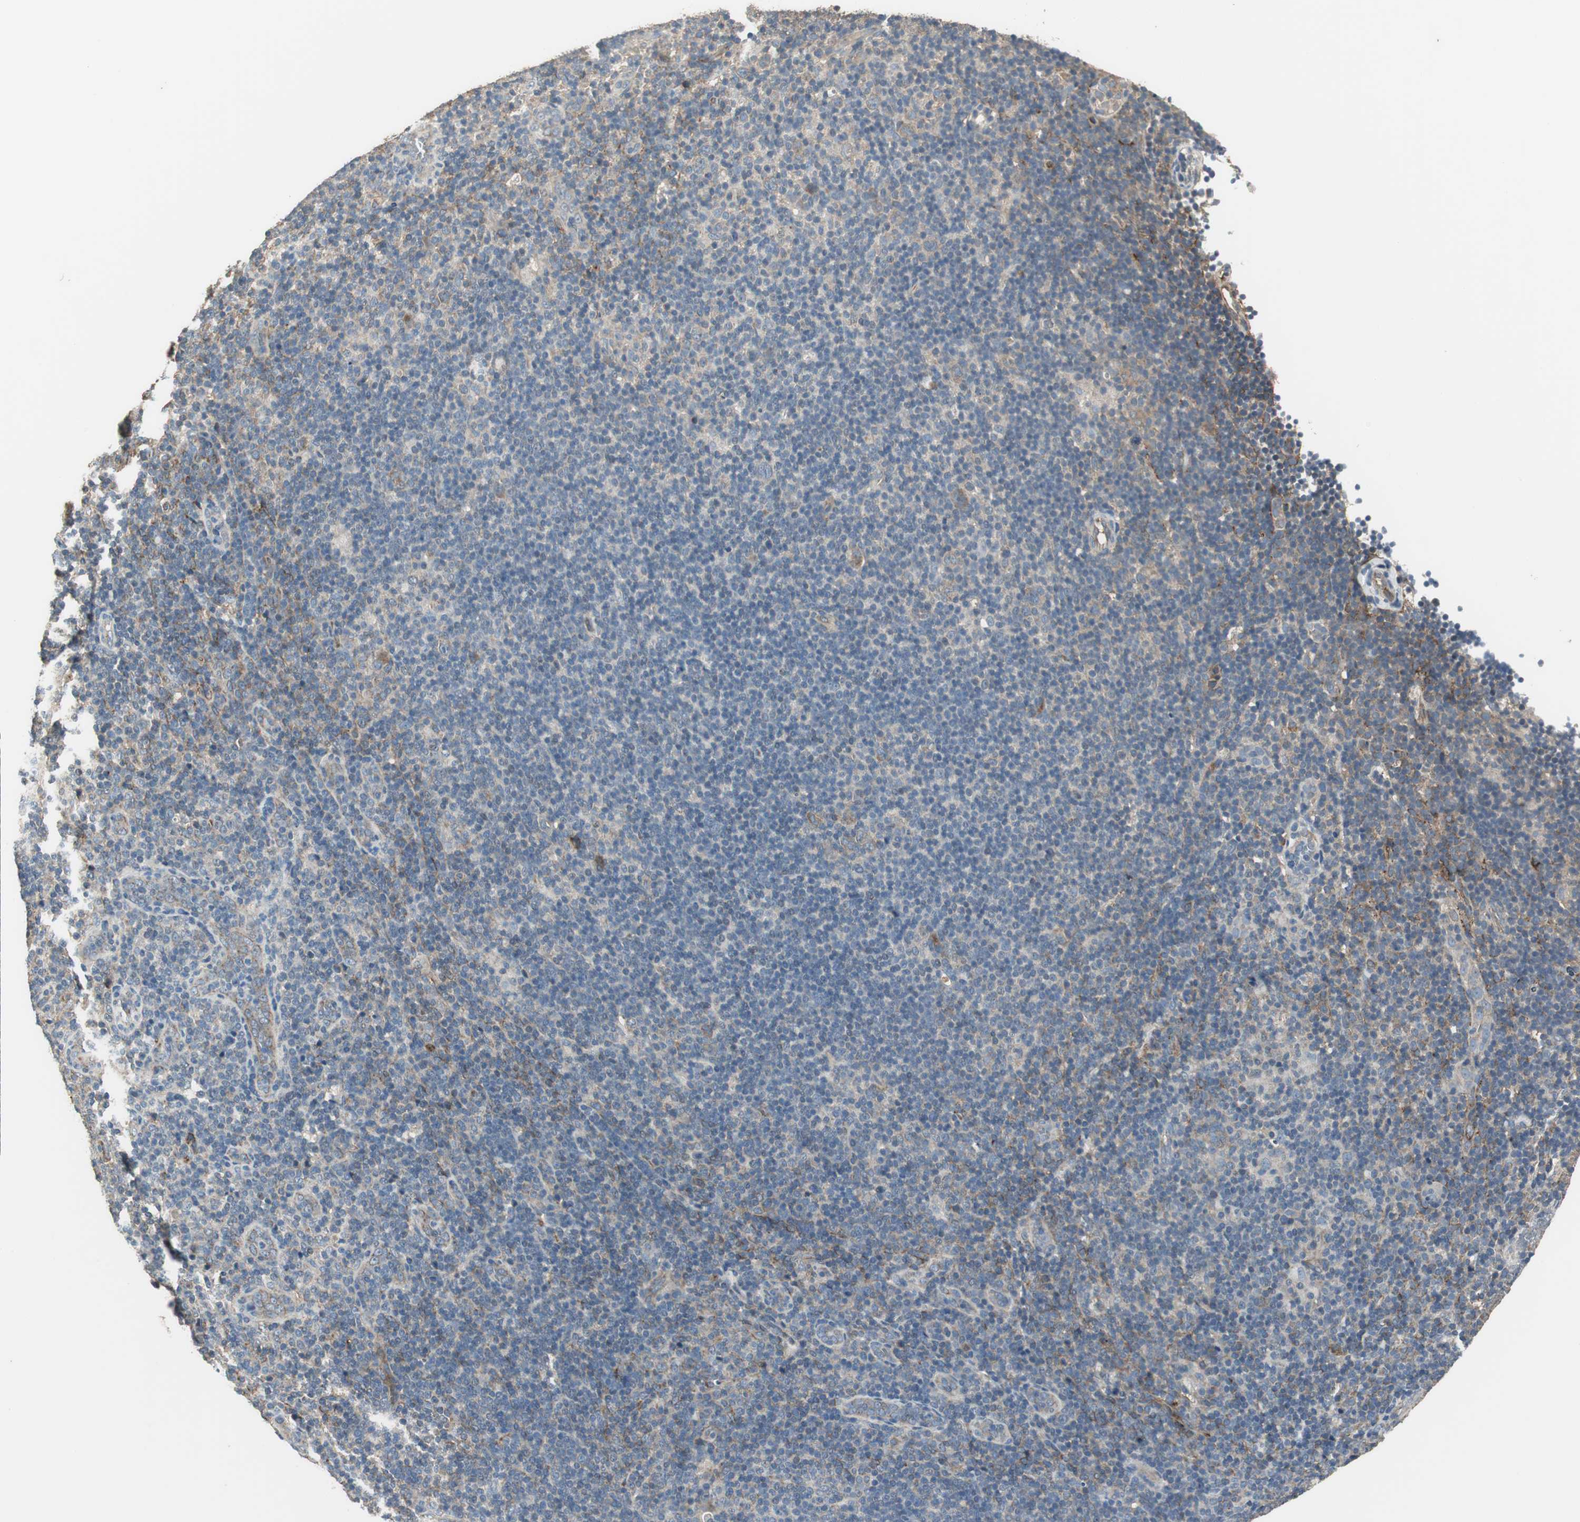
{"staining": {"intensity": "weak", "quantity": ">75%", "location": "cytoplasmic/membranous"}, "tissue": "lymphoma", "cell_type": "Tumor cells", "image_type": "cancer", "snomed": [{"axis": "morphology", "description": "Hodgkin's disease, NOS"}, {"axis": "topography", "description": "Lymph node"}], "caption": "Immunohistochemistry (IHC) of human Hodgkin's disease demonstrates low levels of weak cytoplasmic/membranous expression in about >75% of tumor cells.", "gene": "MSTO1", "patient": {"sex": "female", "age": 57}}